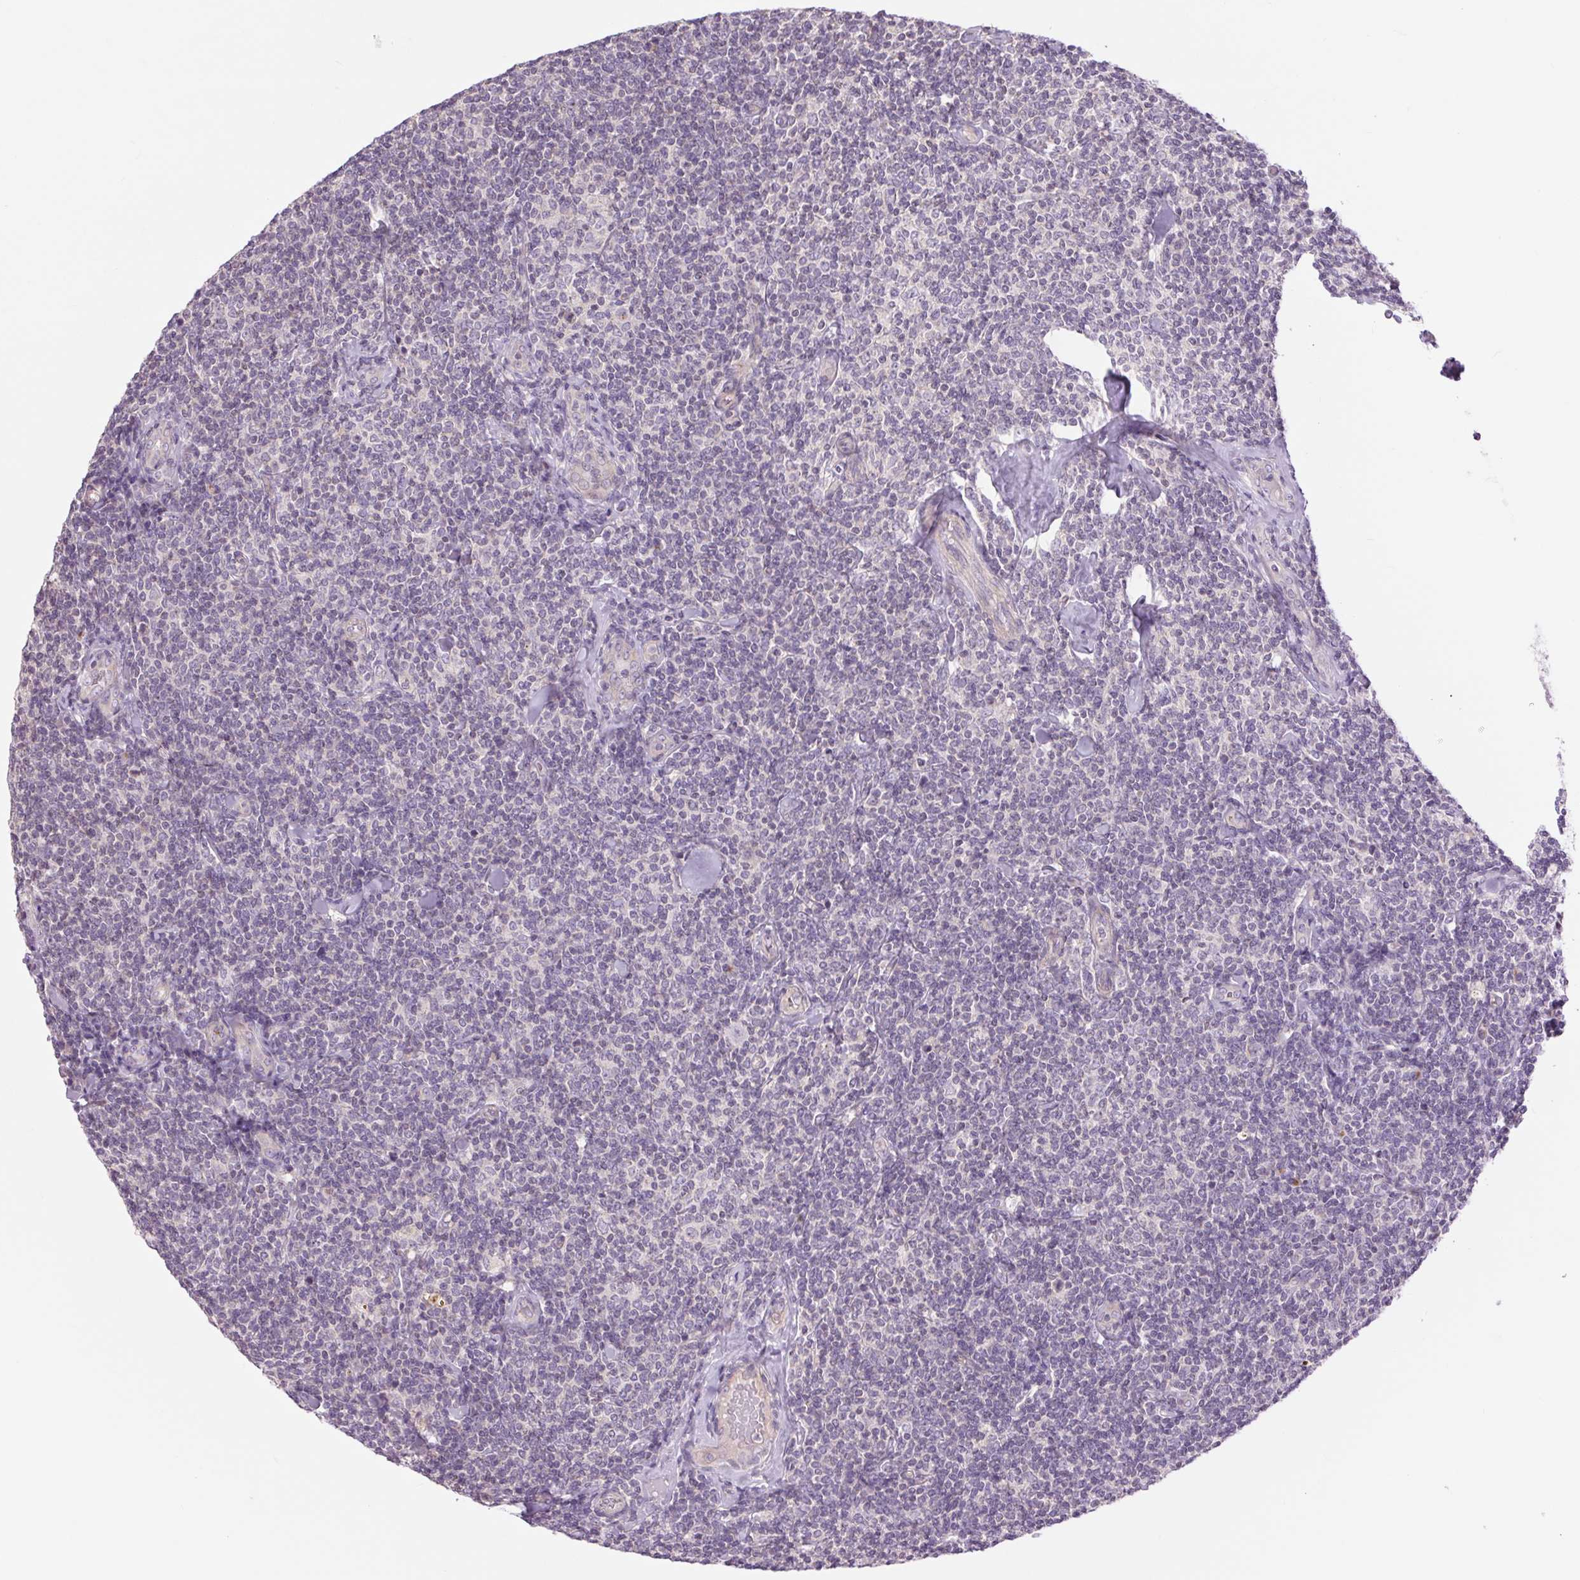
{"staining": {"intensity": "negative", "quantity": "none", "location": "none"}, "tissue": "lymphoma", "cell_type": "Tumor cells", "image_type": "cancer", "snomed": [{"axis": "morphology", "description": "Malignant lymphoma, non-Hodgkin's type, Low grade"}, {"axis": "topography", "description": "Lymph node"}], "caption": "The immunohistochemistry photomicrograph has no significant staining in tumor cells of lymphoma tissue.", "gene": "CTNNA3", "patient": {"sex": "female", "age": 56}}